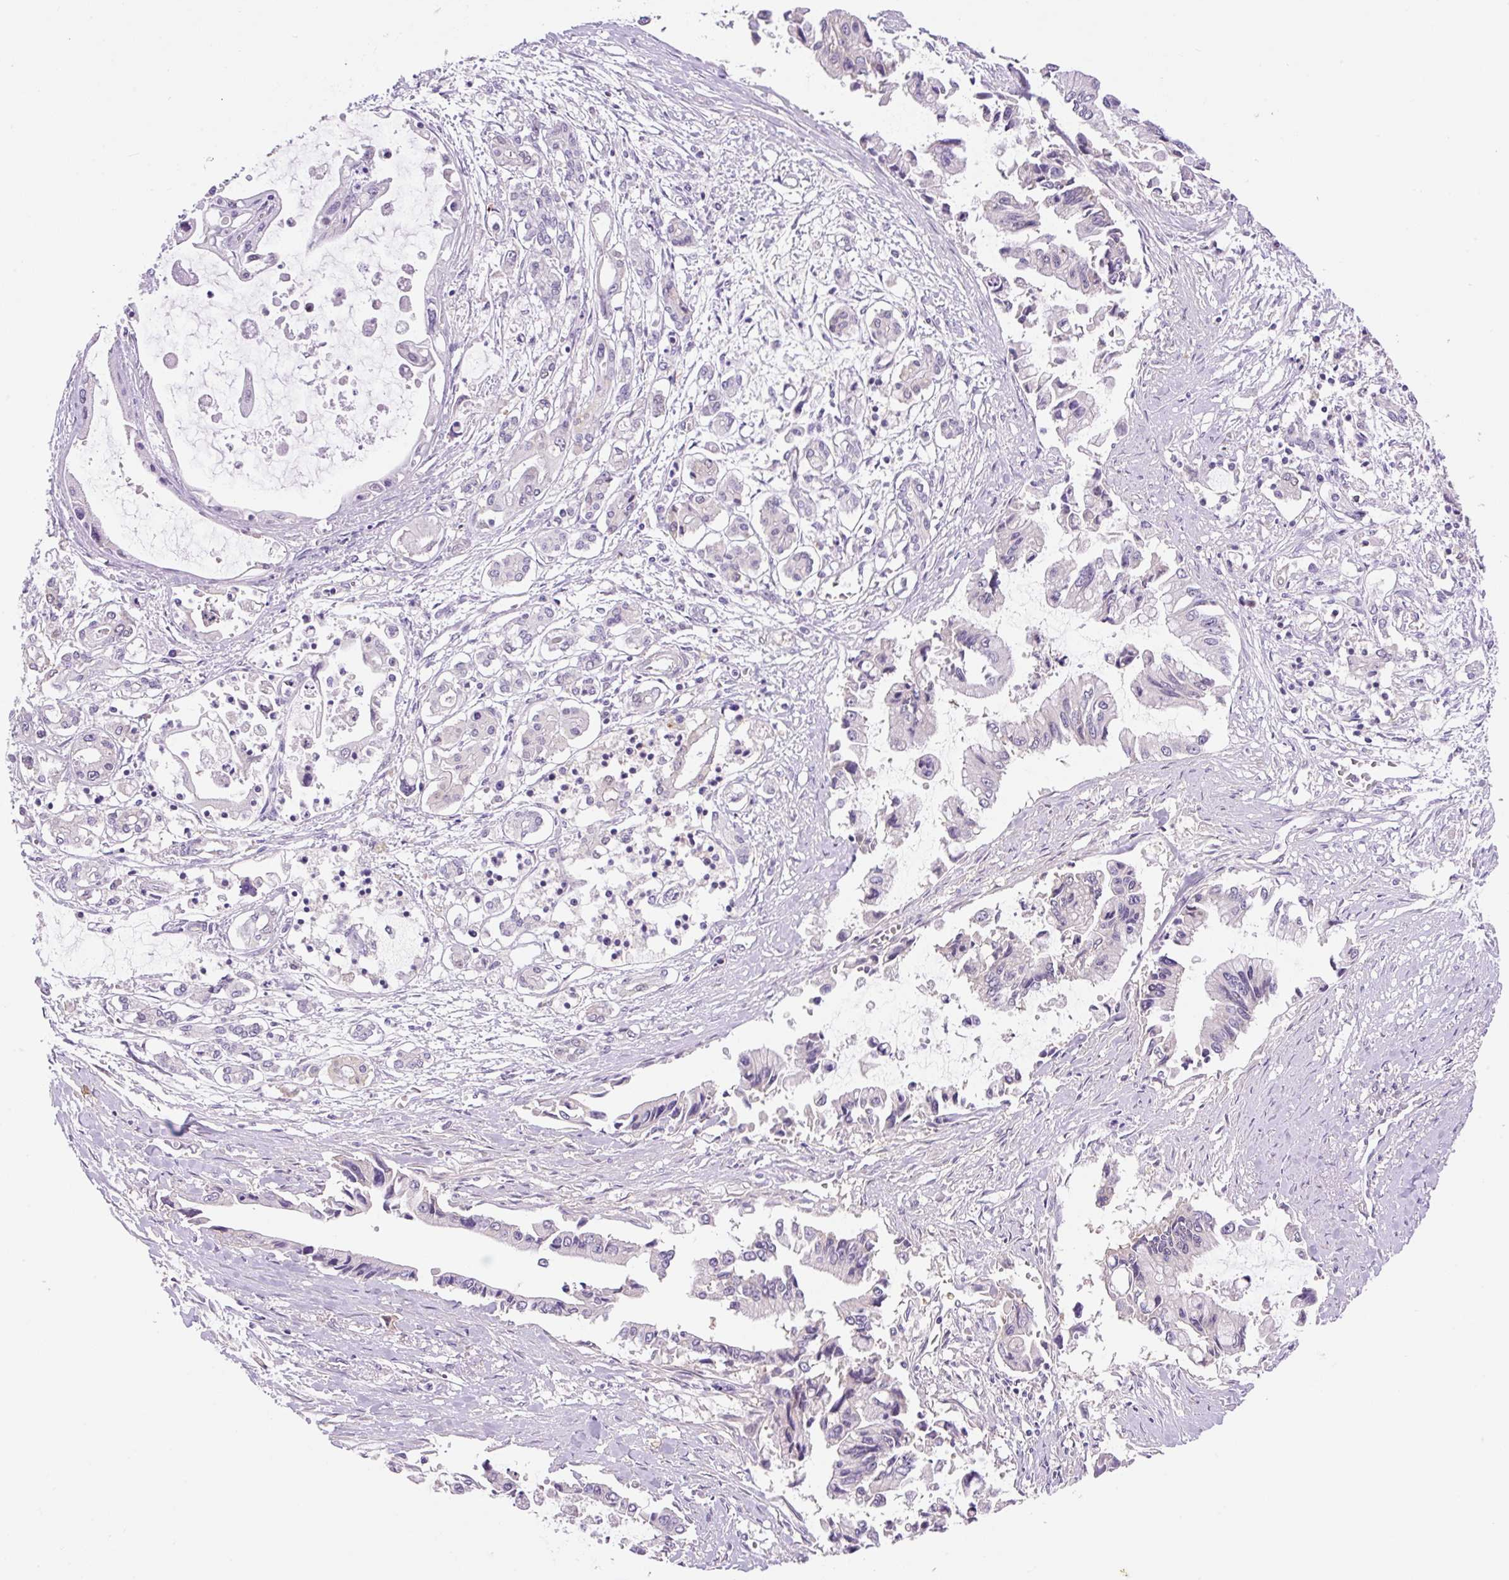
{"staining": {"intensity": "negative", "quantity": "none", "location": "none"}, "tissue": "pancreatic cancer", "cell_type": "Tumor cells", "image_type": "cancer", "snomed": [{"axis": "morphology", "description": "Adenocarcinoma, NOS"}, {"axis": "topography", "description": "Pancreas"}], "caption": "The photomicrograph demonstrates no staining of tumor cells in pancreatic adenocarcinoma.", "gene": "COX8A", "patient": {"sex": "male", "age": 84}}